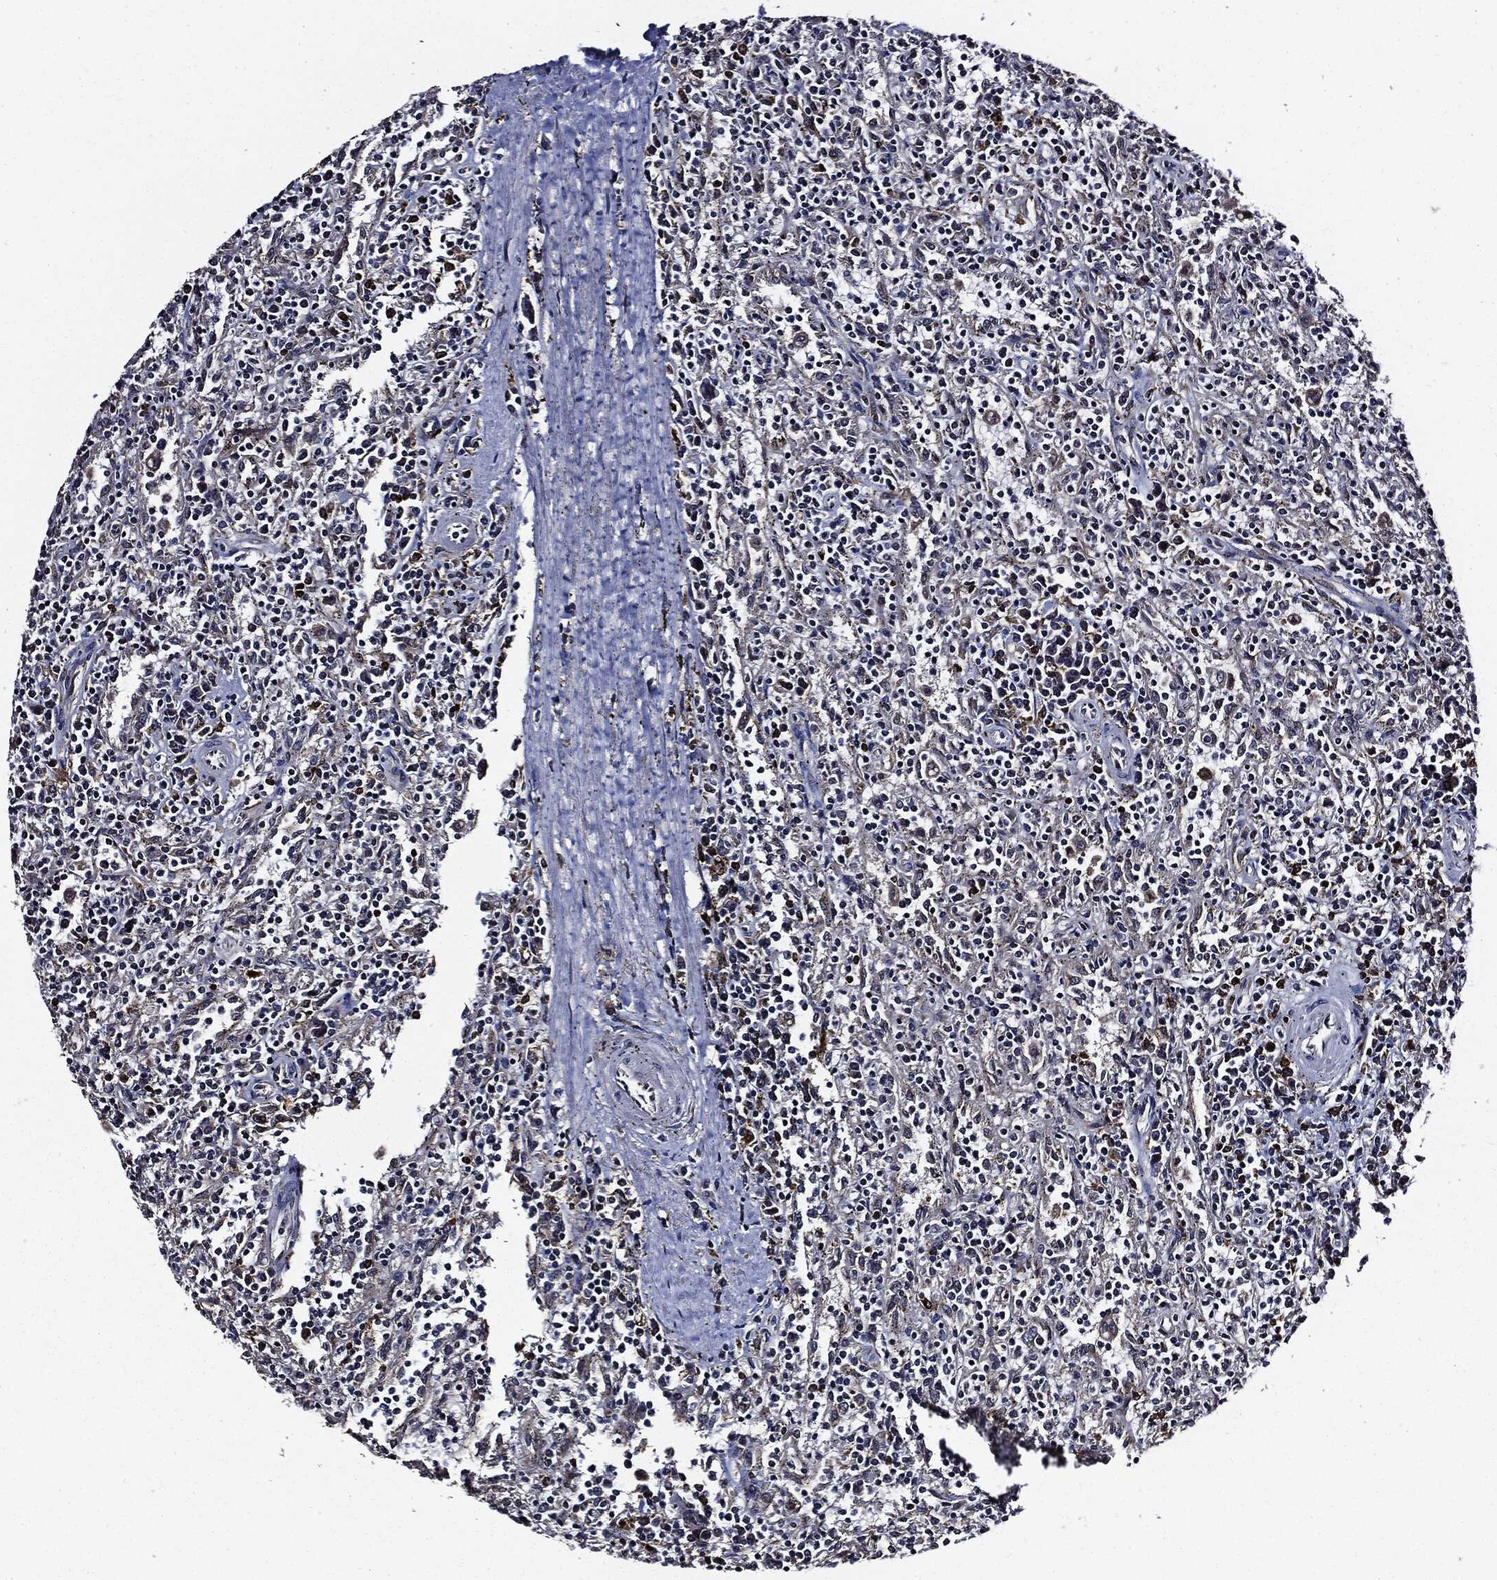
{"staining": {"intensity": "strong", "quantity": "<25%", "location": "cytoplasmic/membranous,nuclear"}, "tissue": "lymphoma", "cell_type": "Tumor cells", "image_type": "cancer", "snomed": [{"axis": "morphology", "description": "Malignant lymphoma, non-Hodgkin's type, Low grade"}, {"axis": "topography", "description": "Spleen"}], "caption": "Immunohistochemical staining of human lymphoma displays strong cytoplasmic/membranous and nuclear protein expression in approximately <25% of tumor cells. The staining is performed using DAB brown chromogen to label protein expression. The nuclei are counter-stained blue using hematoxylin.", "gene": "SUGT1", "patient": {"sex": "male", "age": 62}}